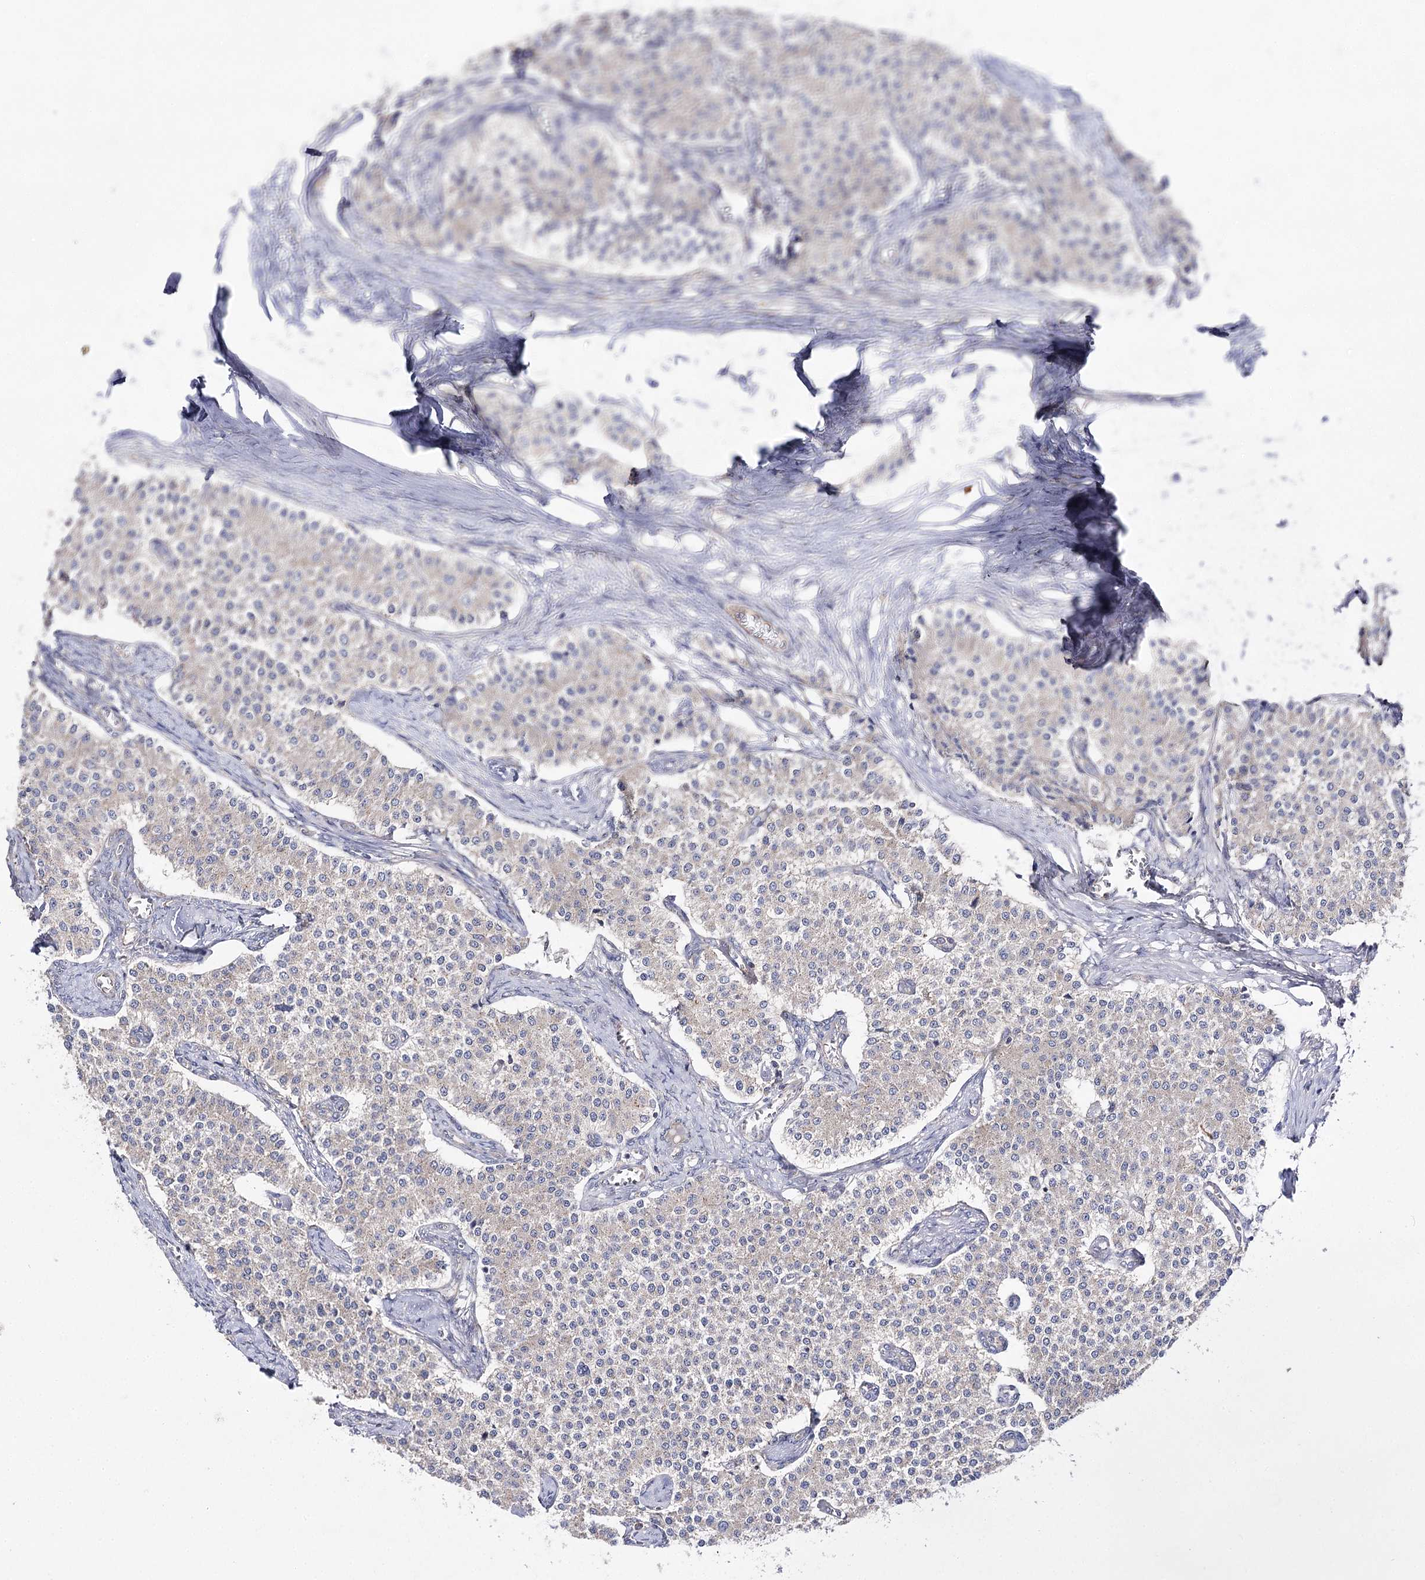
{"staining": {"intensity": "negative", "quantity": "none", "location": "none"}, "tissue": "carcinoid", "cell_type": "Tumor cells", "image_type": "cancer", "snomed": [{"axis": "morphology", "description": "Carcinoid, malignant, NOS"}, {"axis": "topography", "description": "Colon"}], "caption": "Immunohistochemistry (IHC) of human carcinoid (malignant) shows no positivity in tumor cells.", "gene": "AURKC", "patient": {"sex": "female", "age": 52}}